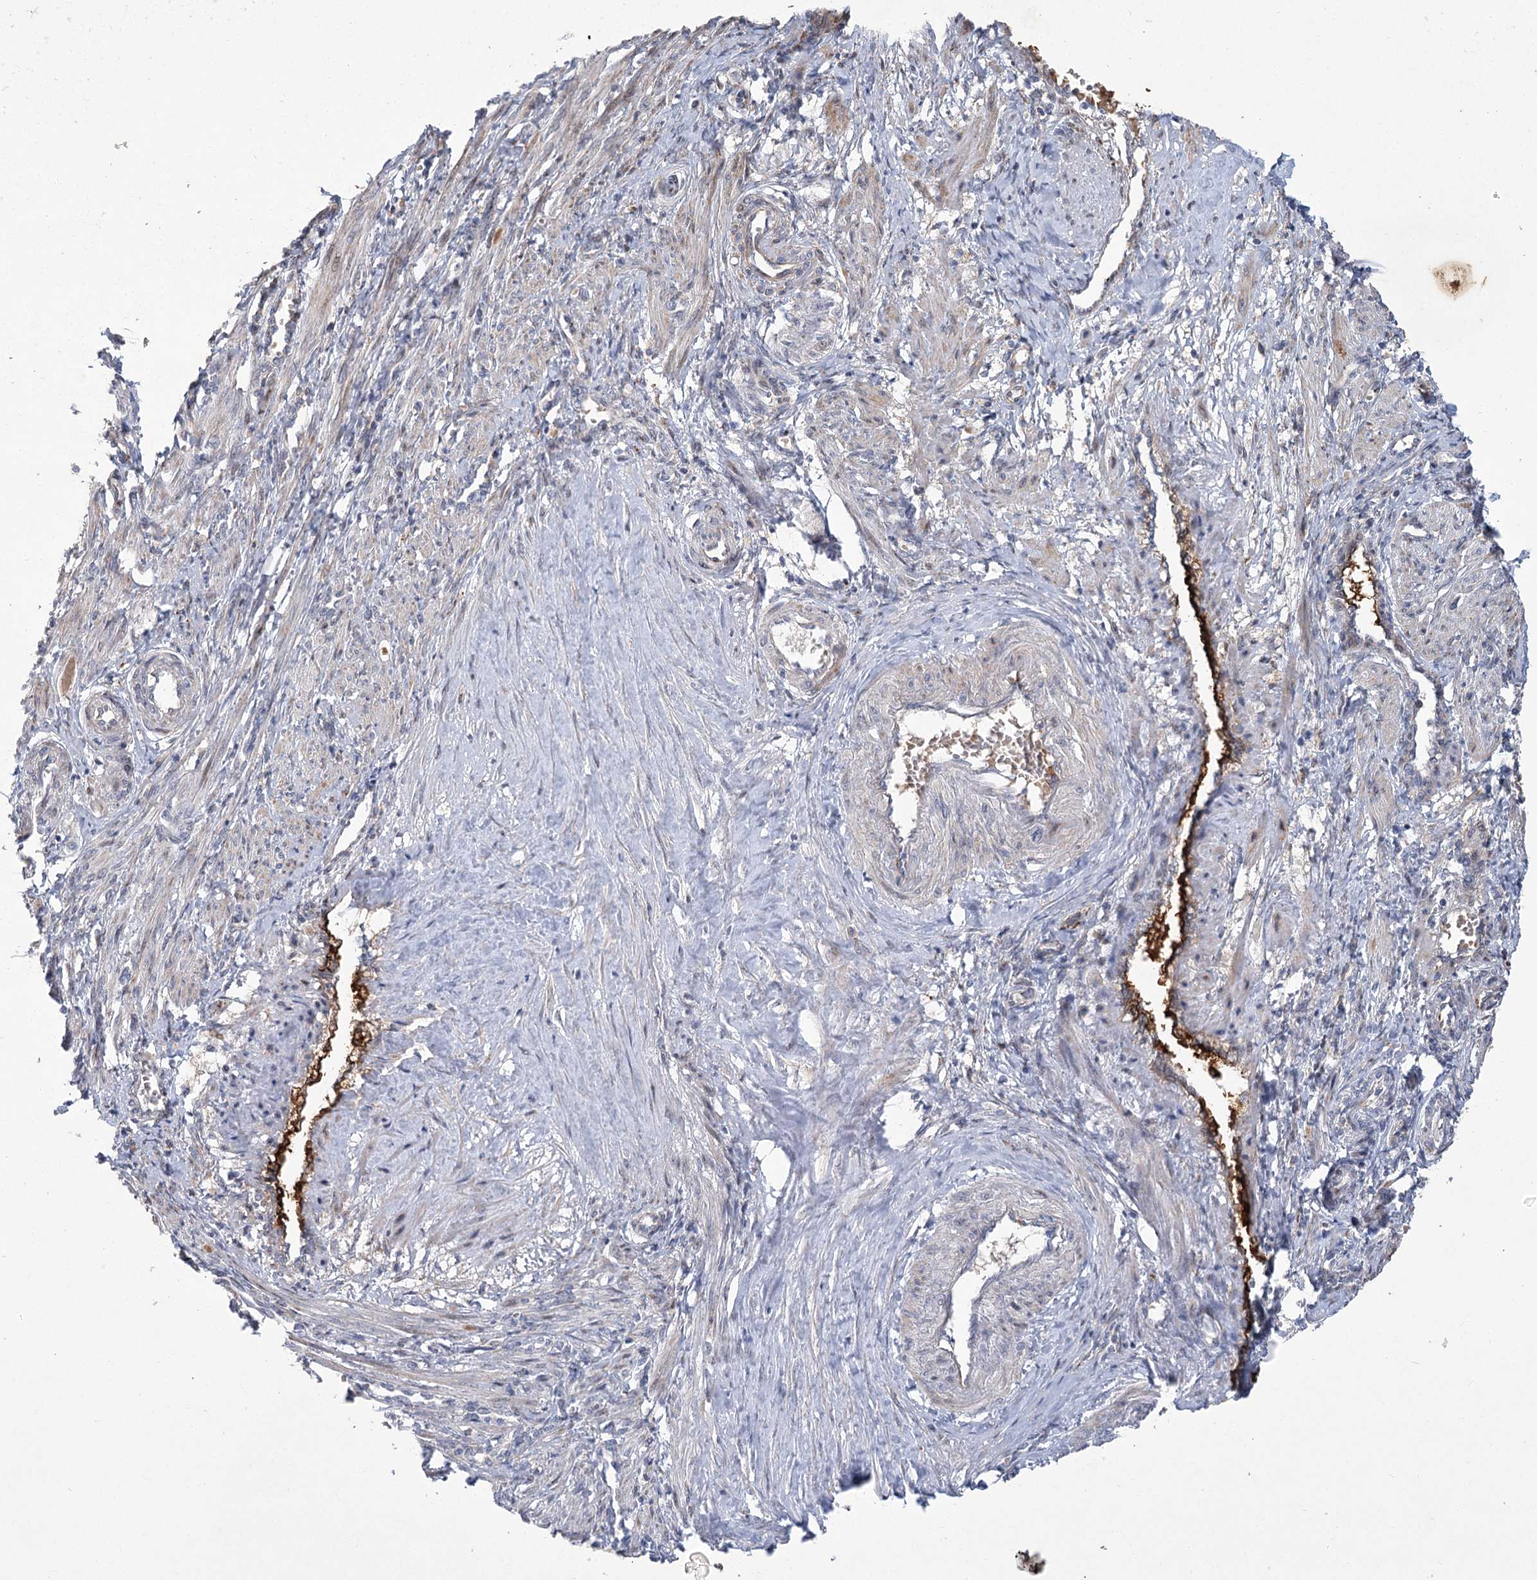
{"staining": {"intensity": "weak", "quantity": "25%-75%", "location": "cytoplasmic/membranous,nuclear"}, "tissue": "smooth muscle", "cell_type": "Smooth muscle cells", "image_type": "normal", "snomed": [{"axis": "morphology", "description": "Normal tissue, NOS"}, {"axis": "topography", "description": "Endometrium"}], "caption": "Protein analysis of normal smooth muscle reveals weak cytoplasmic/membranous,nuclear staining in approximately 25%-75% of smooth muscle cells.", "gene": "GCNT4", "patient": {"sex": "female", "age": 33}}